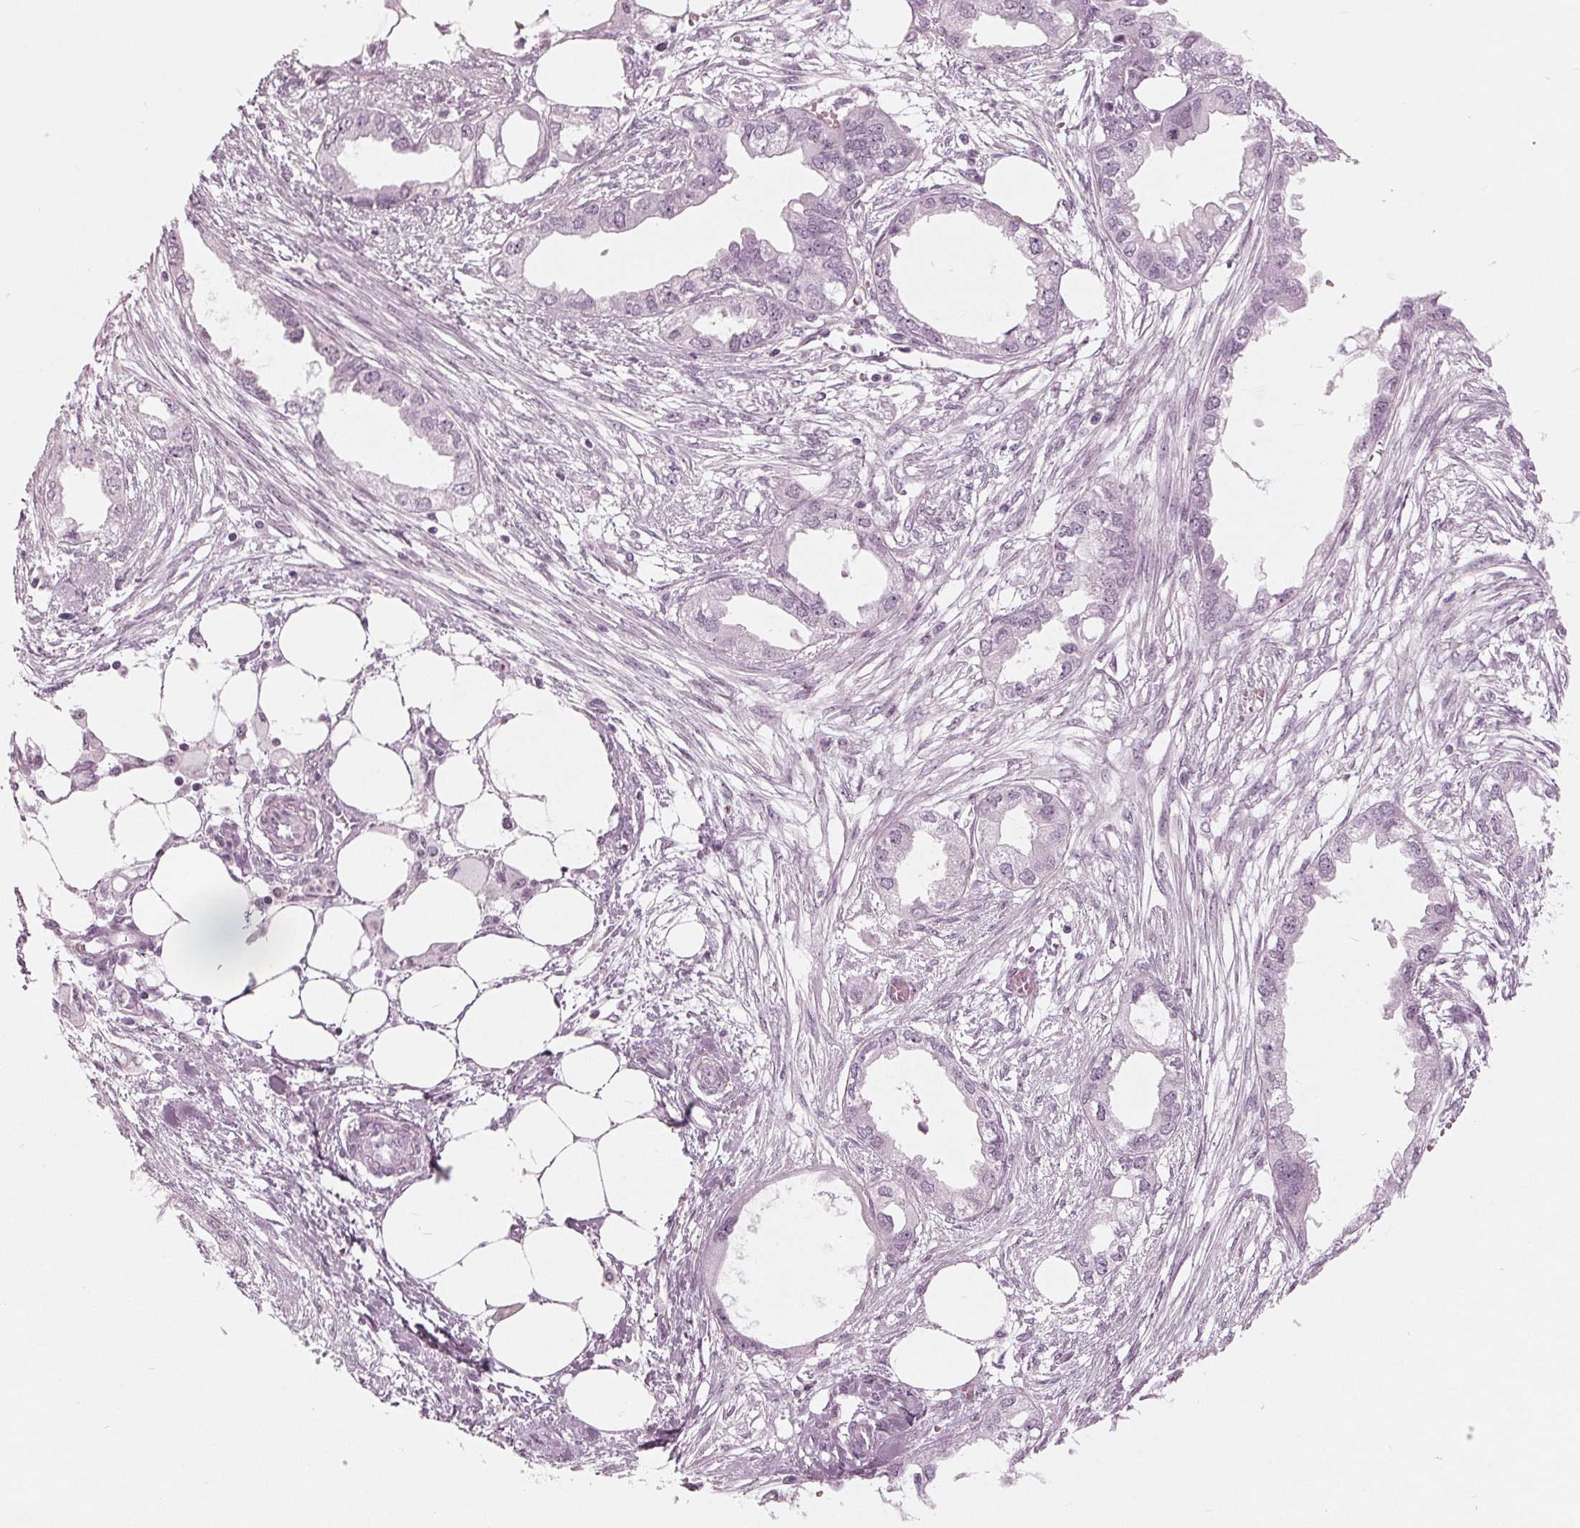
{"staining": {"intensity": "negative", "quantity": "none", "location": "none"}, "tissue": "endometrial cancer", "cell_type": "Tumor cells", "image_type": "cancer", "snomed": [{"axis": "morphology", "description": "Adenocarcinoma, NOS"}, {"axis": "morphology", "description": "Adenocarcinoma, metastatic, NOS"}, {"axis": "topography", "description": "Adipose tissue"}, {"axis": "topography", "description": "Endometrium"}], "caption": "This is a micrograph of immunohistochemistry (IHC) staining of endometrial adenocarcinoma, which shows no positivity in tumor cells. Nuclei are stained in blue.", "gene": "KRT28", "patient": {"sex": "female", "age": 67}}